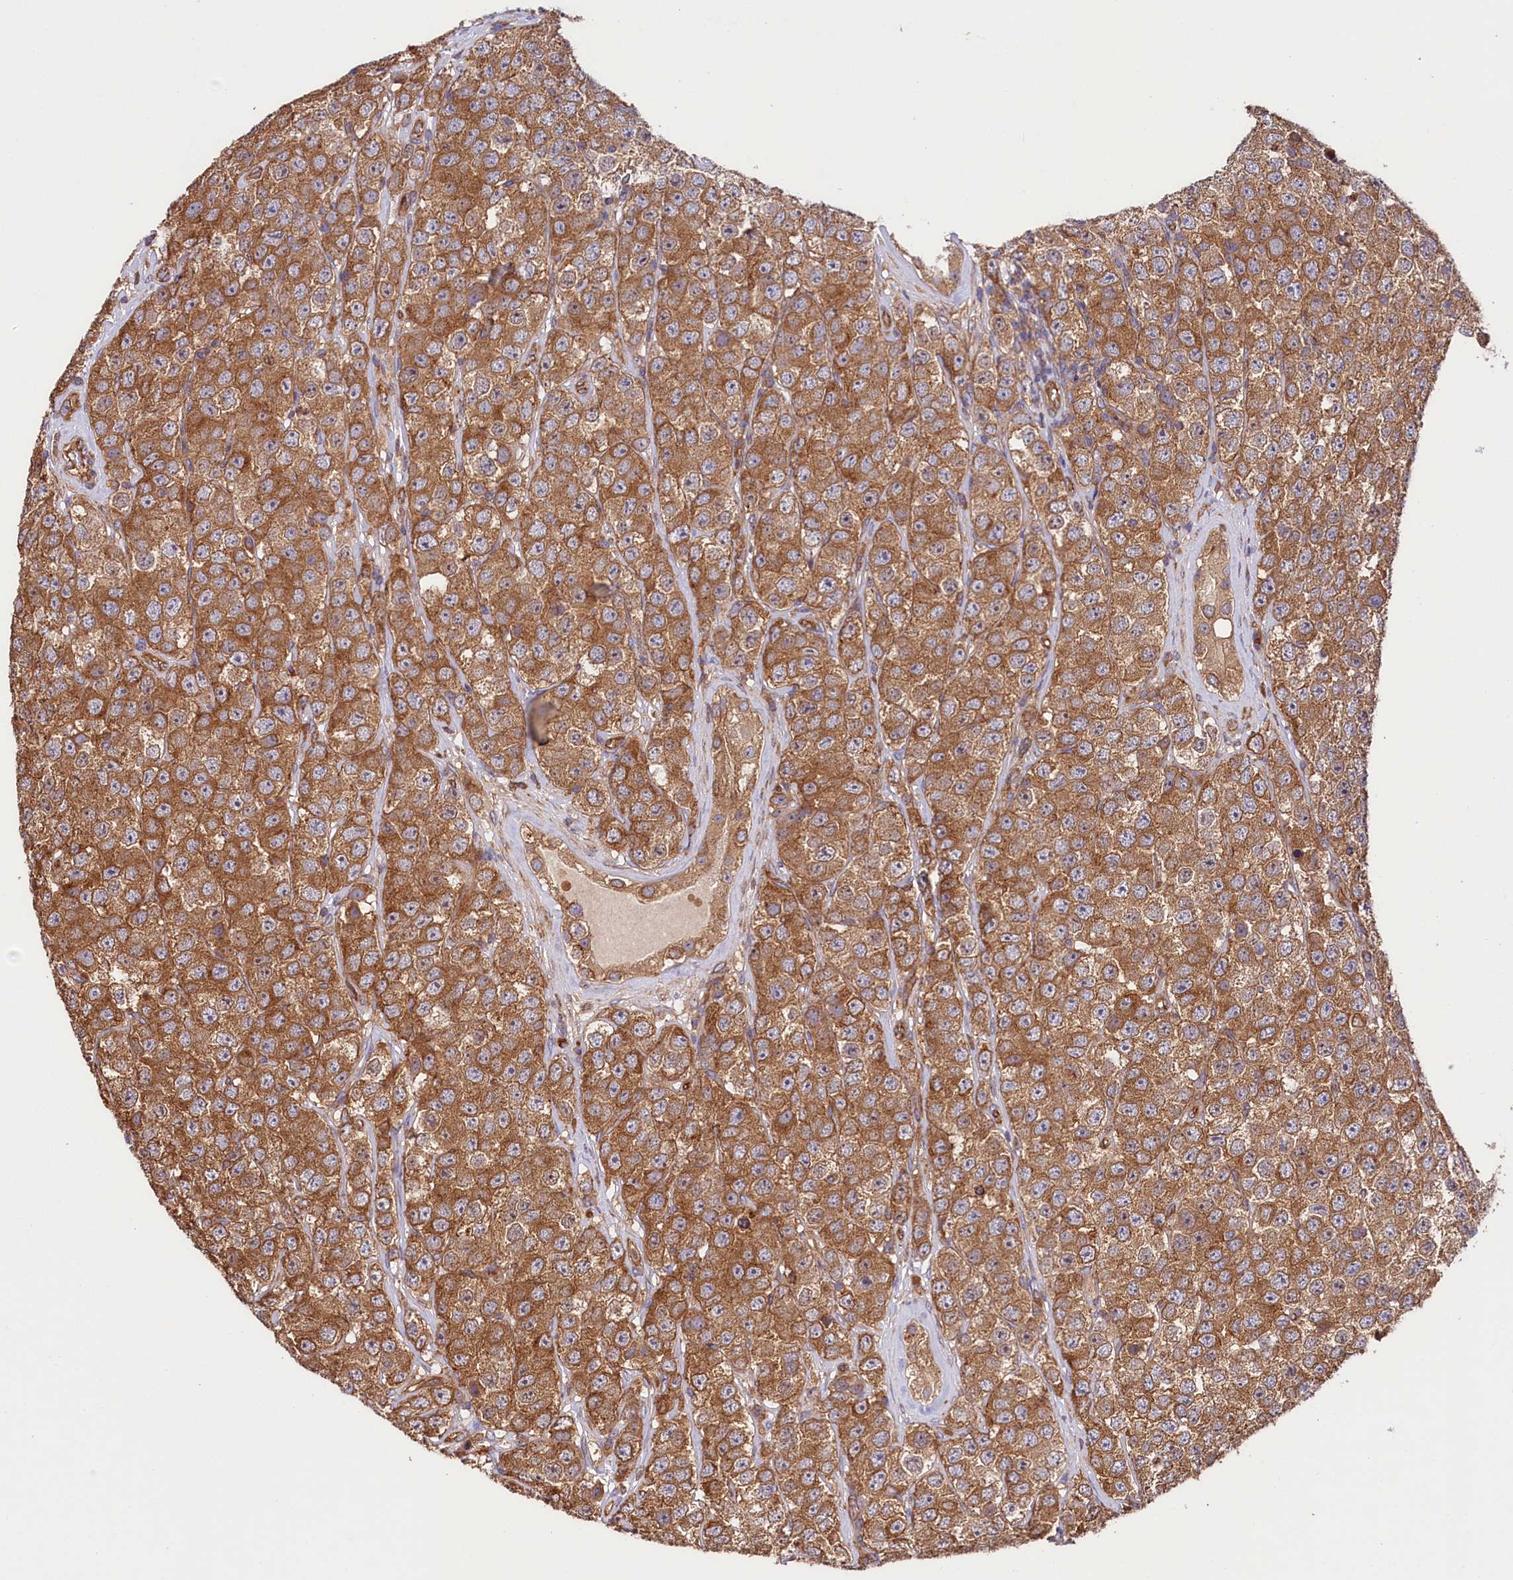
{"staining": {"intensity": "moderate", "quantity": ">75%", "location": "cytoplasmic/membranous"}, "tissue": "testis cancer", "cell_type": "Tumor cells", "image_type": "cancer", "snomed": [{"axis": "morphology", "description": "Seminoma, NOS"}, {"axis": "topography", "description": "Testis"}], "caption": "Tumor cells display moderate cytoplasmic/membranous expression in approximately >75% of cells in testis seminoma.", "gene": "CEP295", "patient": {"sex": "male", "age": 28}}